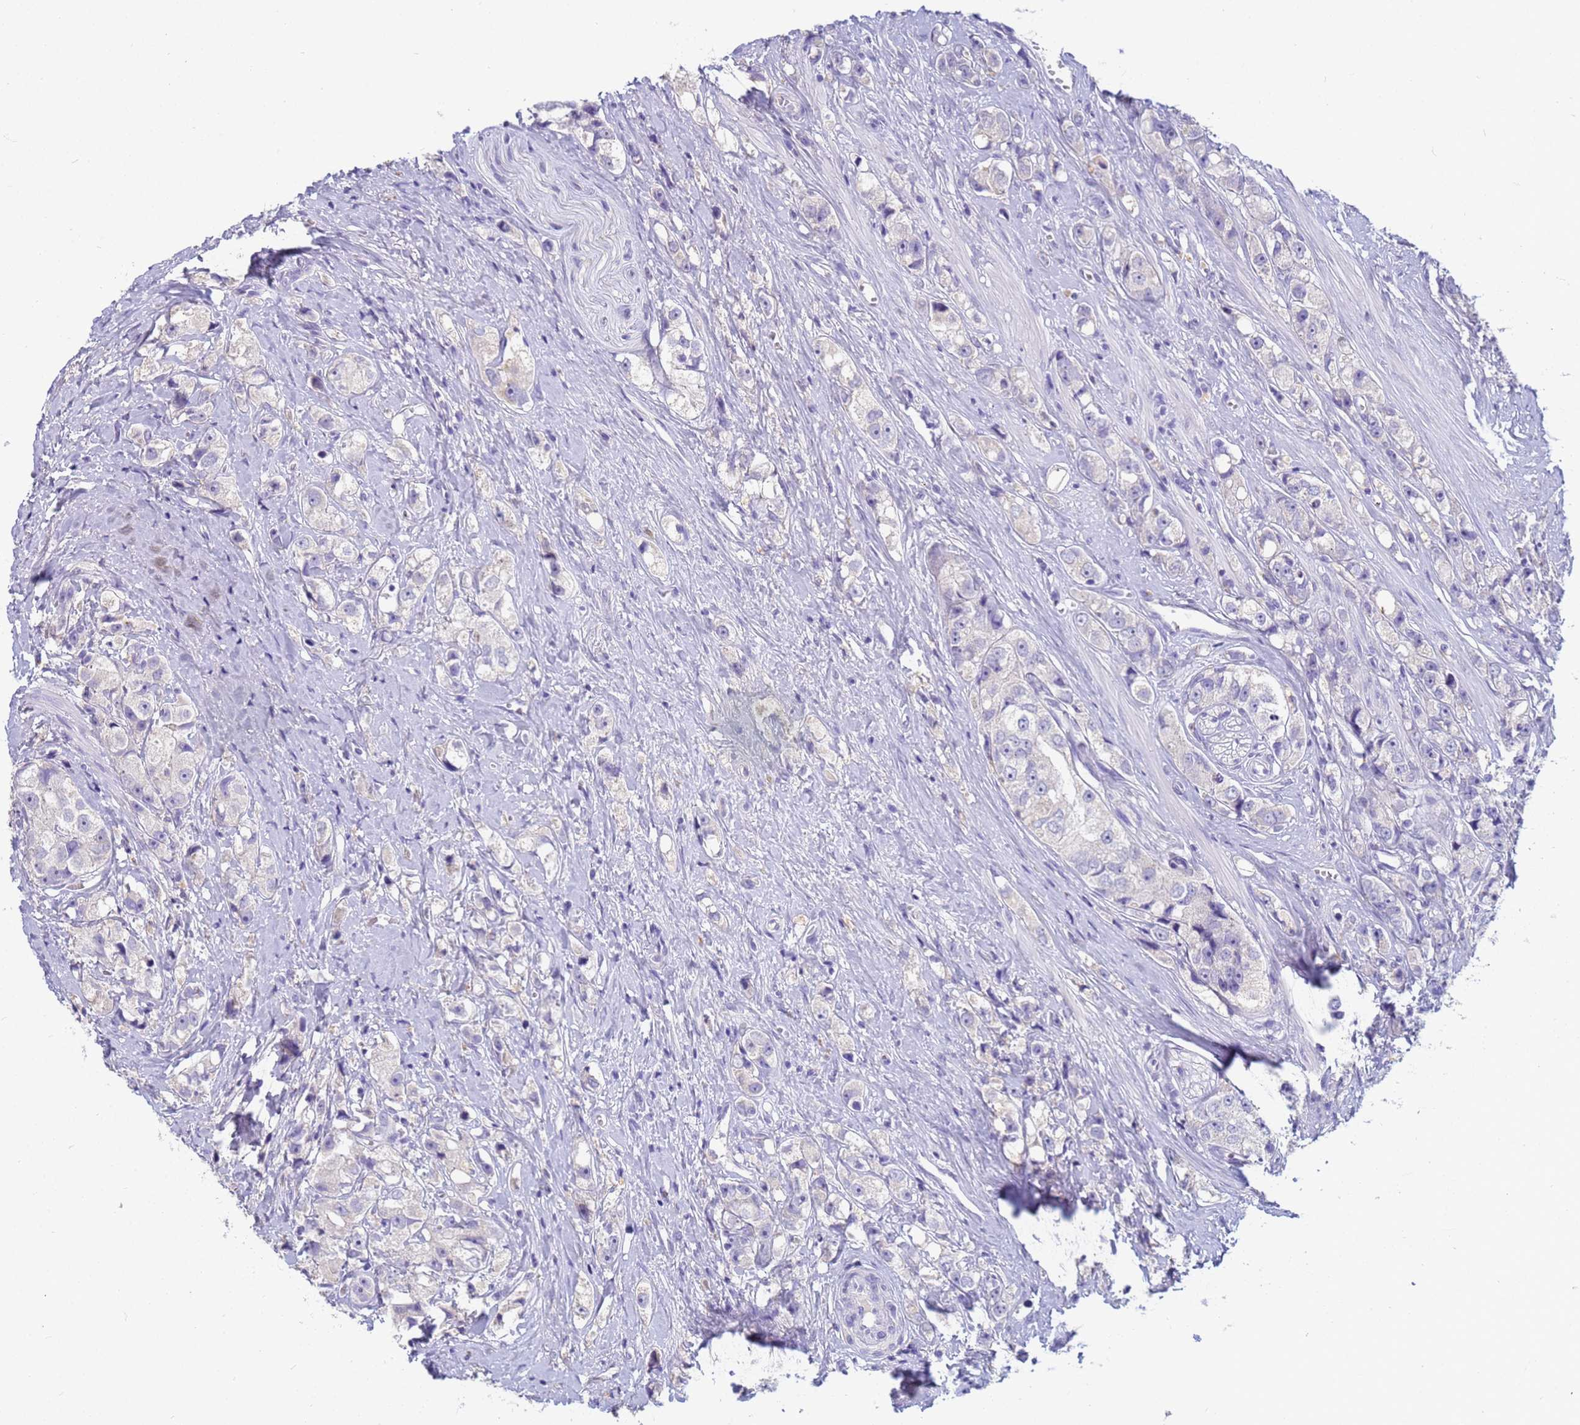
{"staining": {"intensity": "negative", "quantity": "none", "location": "none"}, "tissue": "prostate cancer", "cell_type": "Tumor cells", "image_type": "cancer", "snomed": [{"axis": "morphology", "description": "Adenocarcinoma, High grade"}, {"axis": "topography", "description": "Prostate"}], "caption": "Prostate cancer (adenocarcinoma (high-grade)) was stained to show a protein in brown. There is no significant positivity in tumor cells.", "gene": "B3GNT8", "patient": {"sex": "male", "age": 74}}